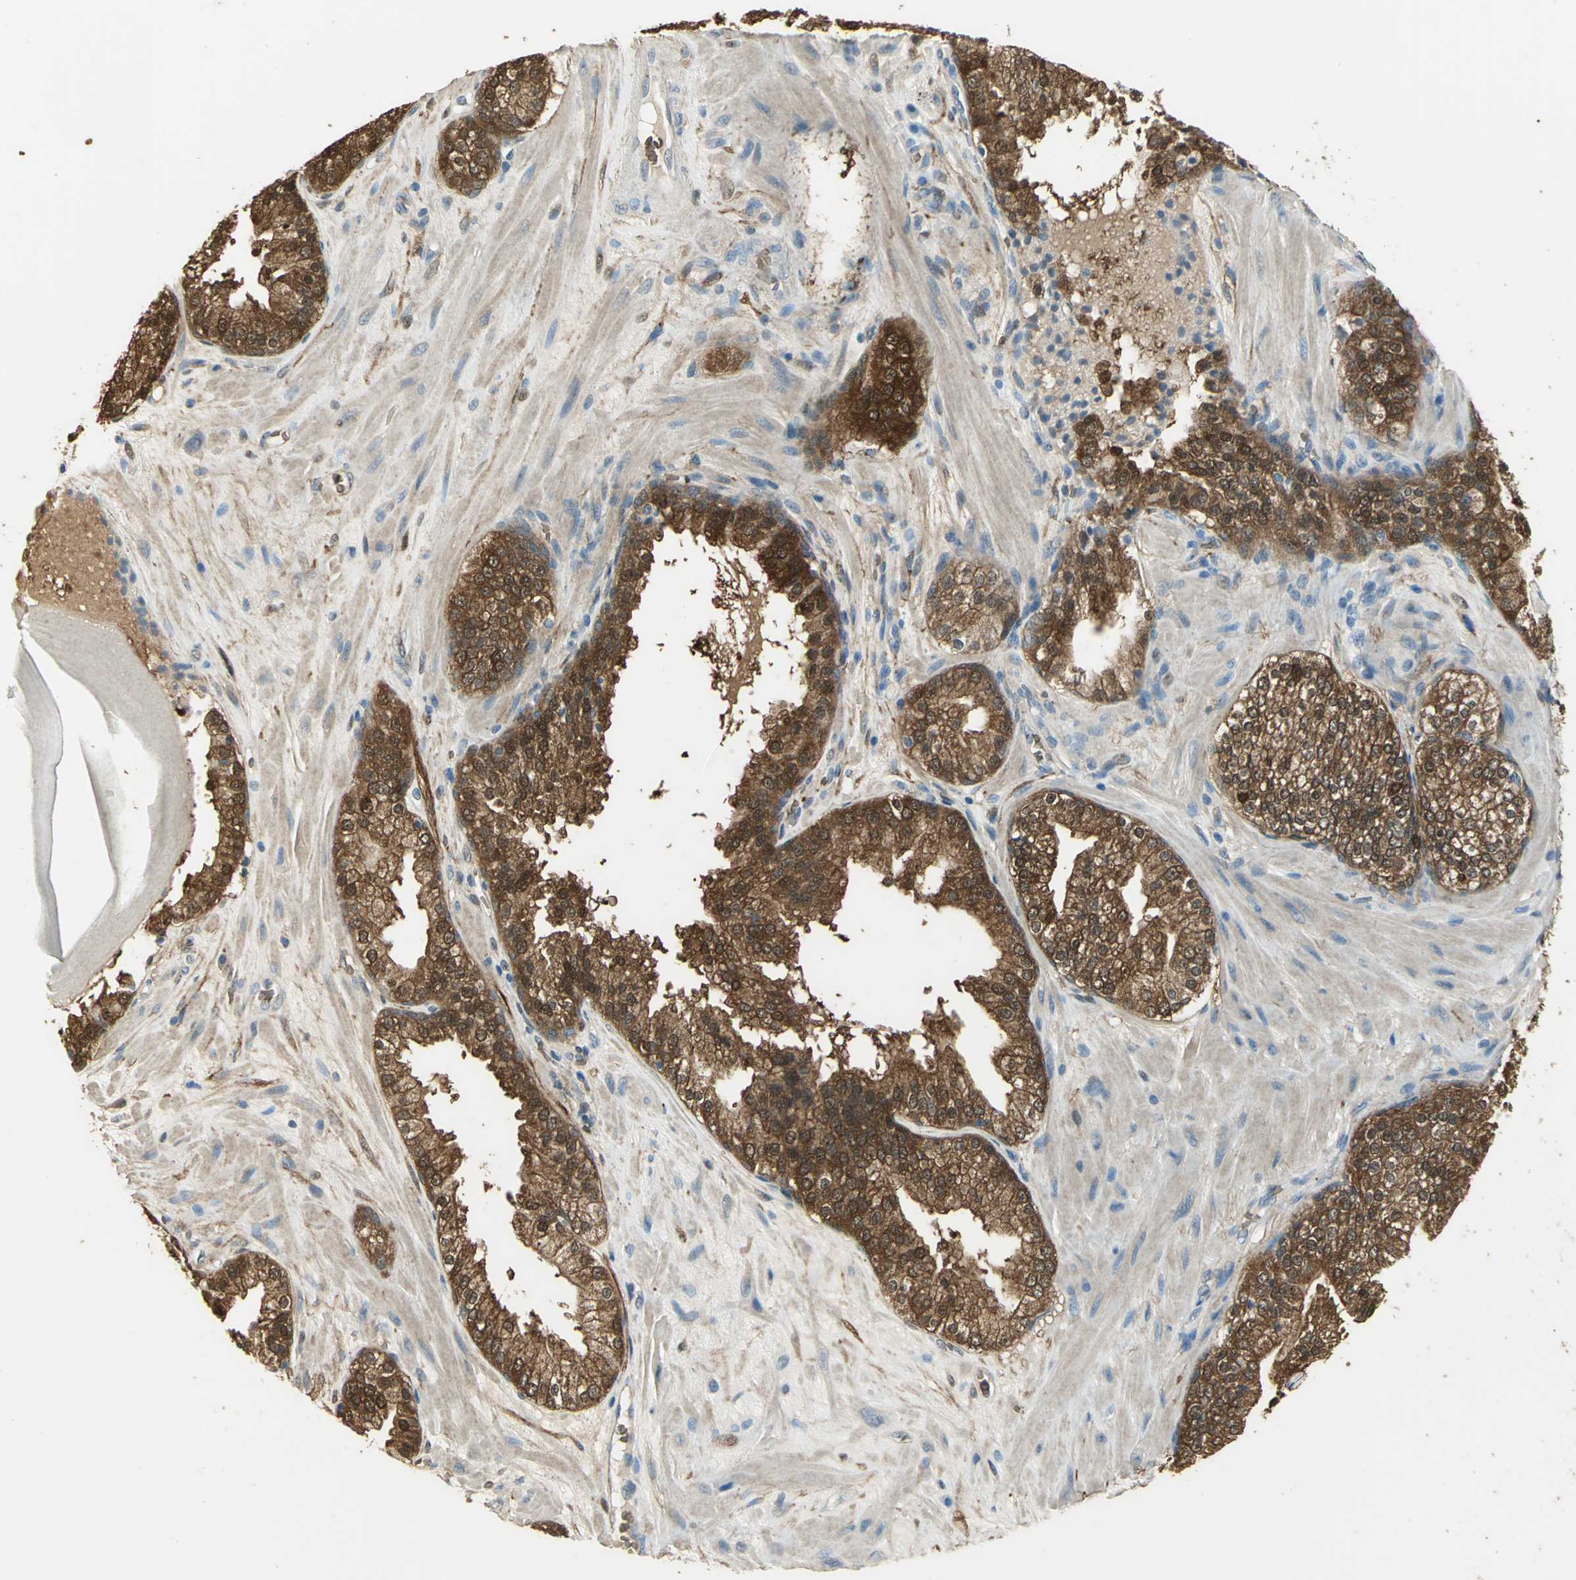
{"staining": {"intensity": "strong", "quantity": ">75%", "location": "cytoplasmic/membranous,nuclear"}, "tissue": "prostate cancer", "cell_type": "Tumor cells", "image_type": "cancer", "snomed": [{"axis": "morphology", "description": "Adenocarcinoma, High grade"}, {"axis": "topography", "description": "Prostate"}], "caption": "Brown immunohistochemical staining in adenocarcinoma (high-grade) (prostate) displays strong cytoplasmic/membranous and nuclear staining in about >75% of tumor cells.", "gene": "DDAH1", "patient": {"sex": "male", "age": 68}}